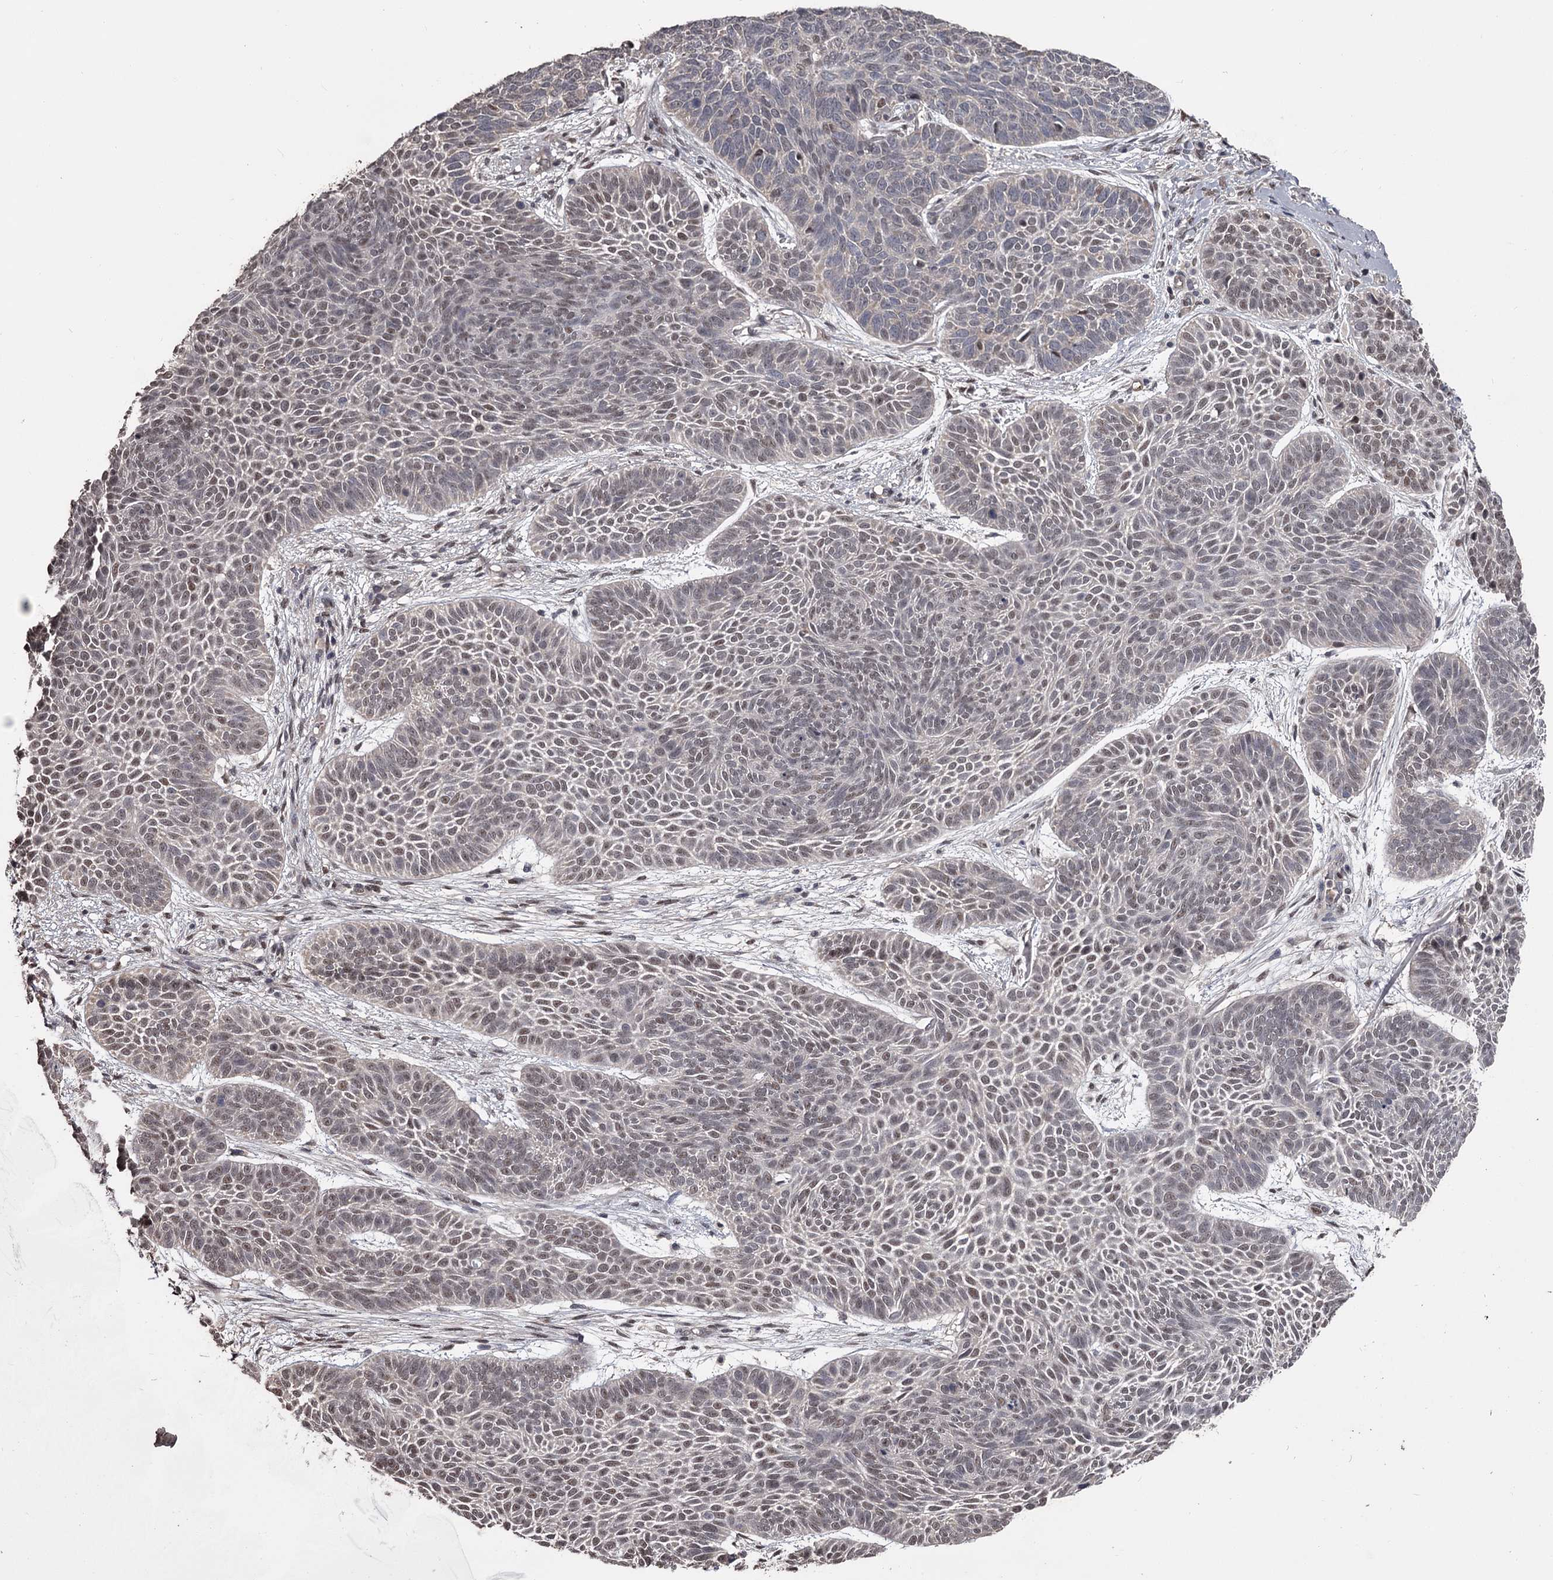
{"staining": {"intensity": "moderate", "quantity": "<25%", "location": "nuclear"}, "tissue": "skin cancer", "cell_type": "Tumor cells", "image_type": "cancer", "snomed": [{"axis": "morphology", "description": "Basal cell carcinoma"}, {"axis": "topography", "description": "Skin"}], "caption": "Brown immunohistochemical staining in human skin cancer exhibits moderate nuclear staining in approximately <25% of tumor cells.", "gene": "PRPF40B", "patient": {"sex": "male", "age": 85}}